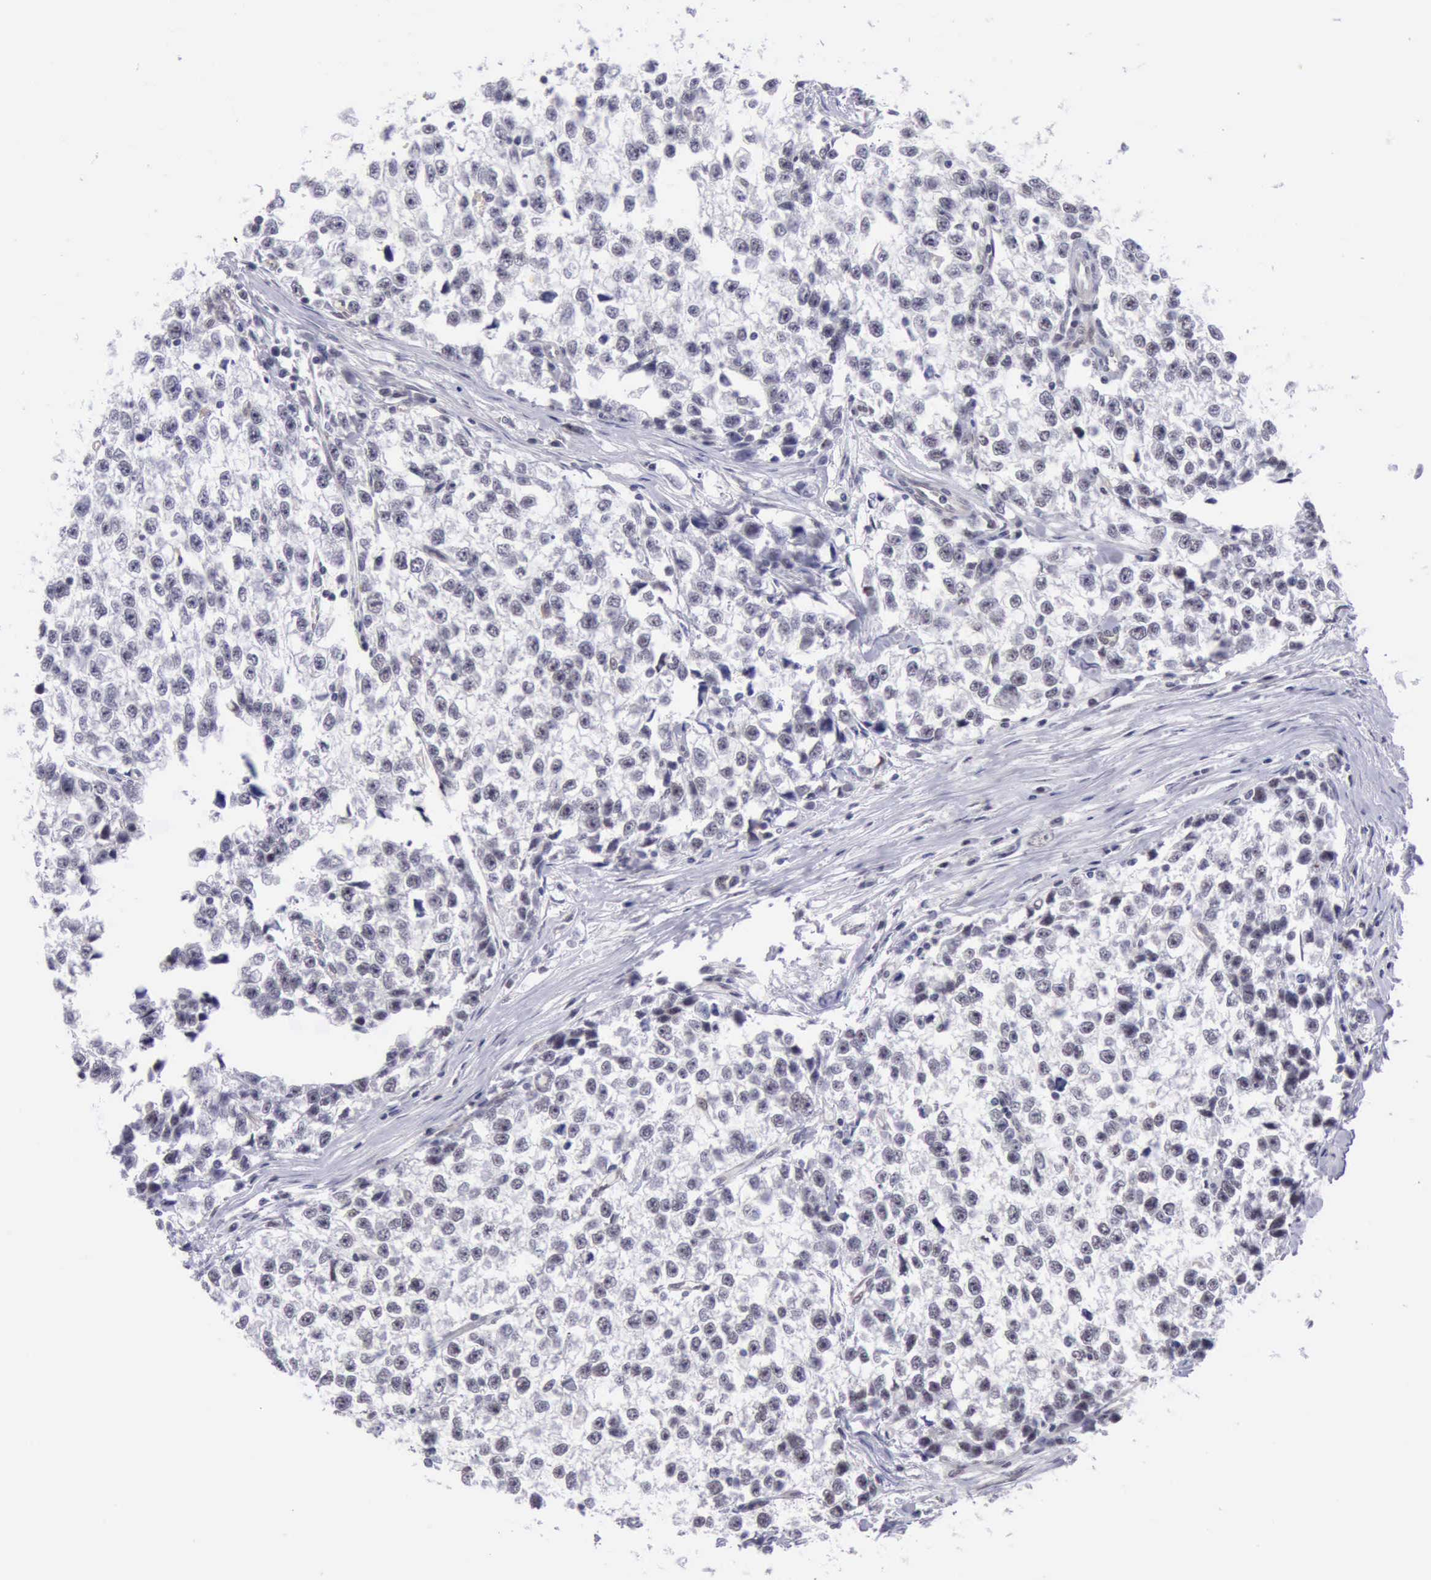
{"staining": {"intensity": "weak", "quantity": ">75%", "location": "nuclear"}, "tissue": "testis cancer", "cell_type": "Tumor cells", "image_type": "cancer", "snomed": [{"axis": "morphology", "description": "Seminoma, NOS"}, {"axis": "morphology", "description": "Carcinoma, Embryonal, NOS"}, {"axis": "topography", "description": "Testis"}], "caption": "Weak nuclear protein positivity is seen in approximately >75% of tumor cells in testis cancer. The staining was performed using DAB to visualize the protein expression in brown, while the nuclei were stained in blue with hematoxylin (Magnification: 20x).", "gene": "ERCC4", "patient": {"sex": "male", "age": 30}}